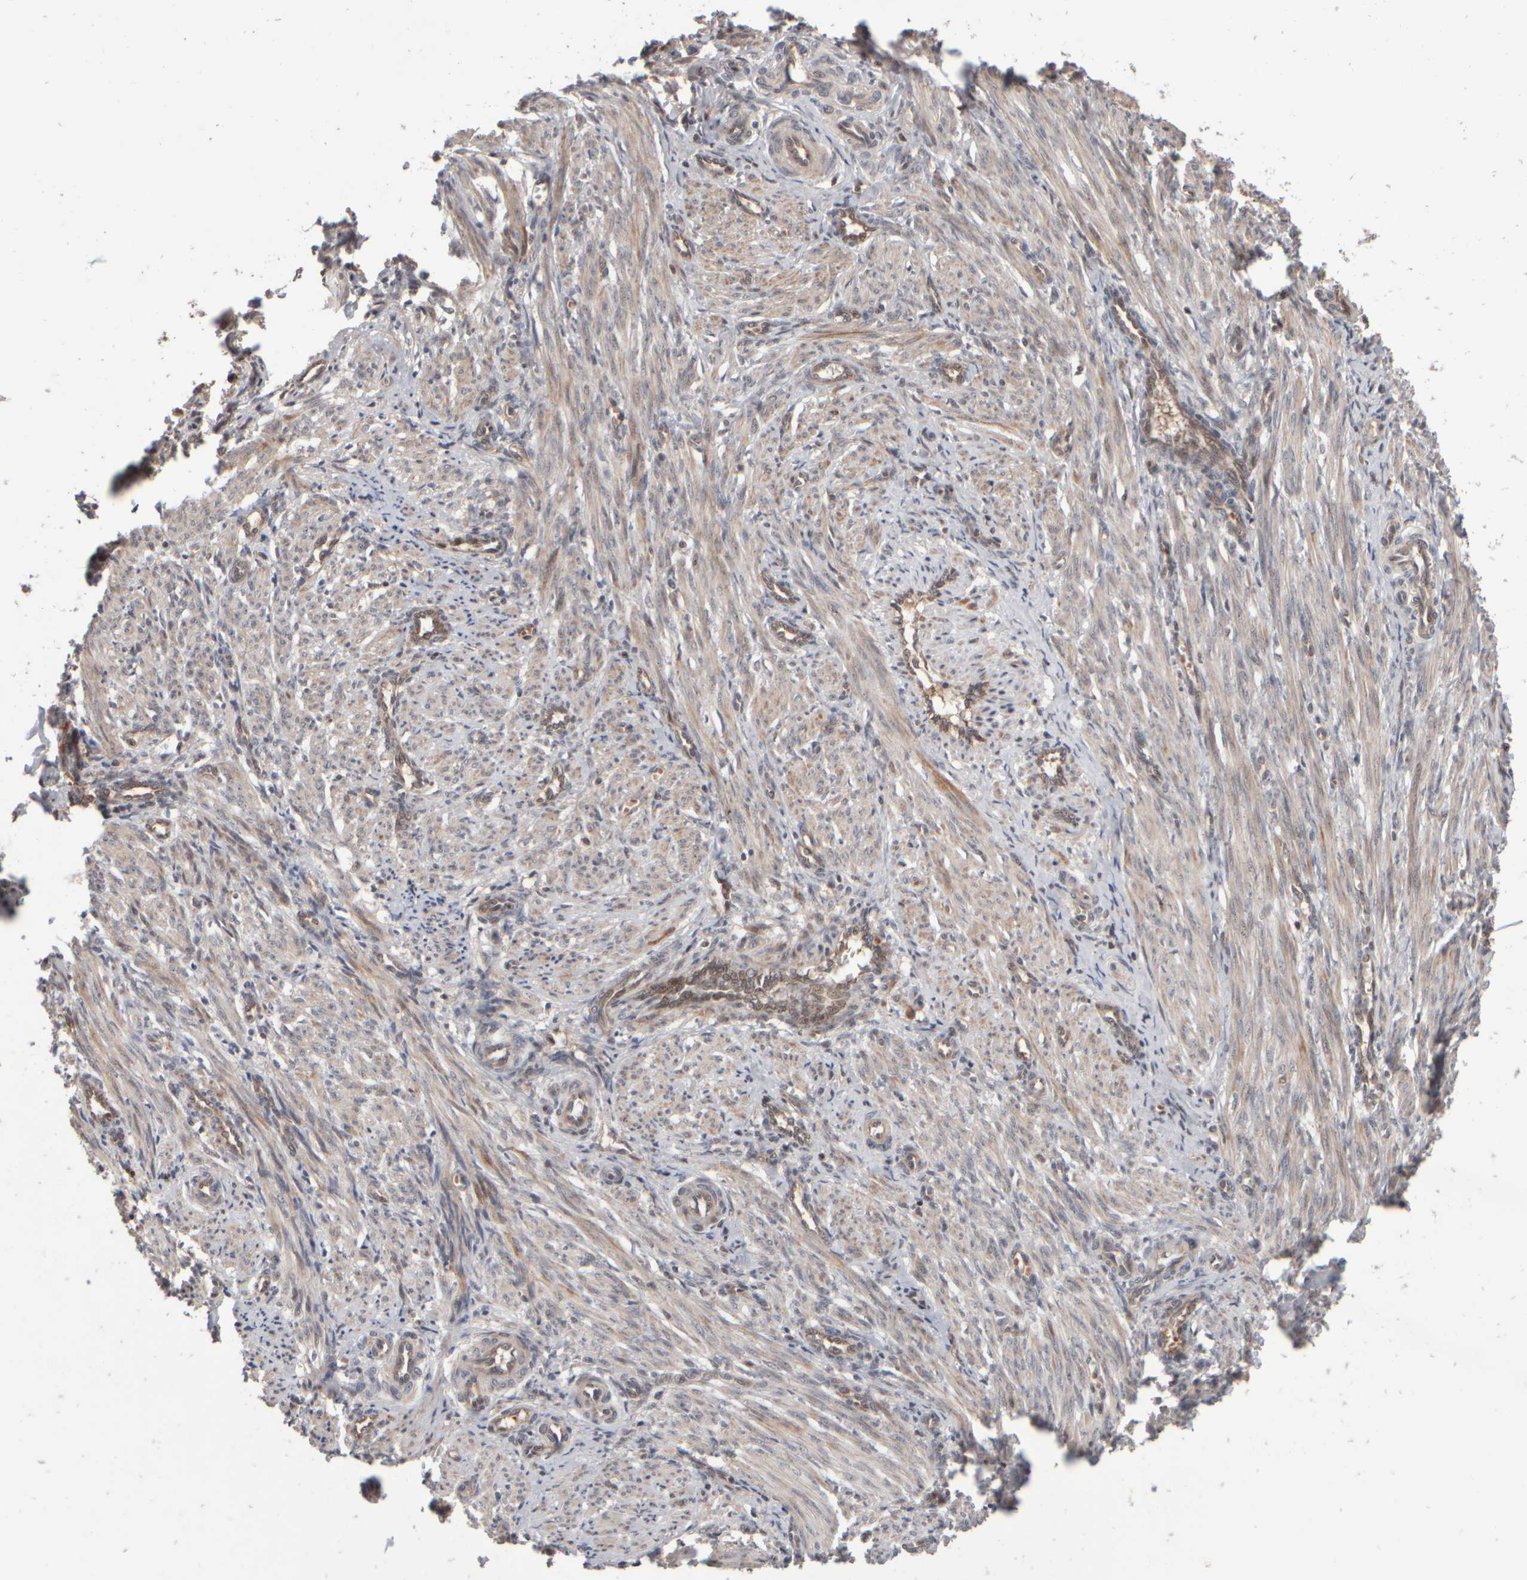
{"staining": {"intensity": "moderate", "quantity": ">75%", "location": "cytoplasmic/membranous"}, "tissue": "smooth muscle", "cell_type": "Smooth muscle cells", "image_type": "normal", "snomed": [{"axis": "morphology", "description": "Normal tissue, NOS"}, {"axis": "topography", "description": "Endometrium"}], "caption": "Protein staining of unremarkable smooth muscle demonstrates moderate cytoplasmic/membranous positivity in approximately >75% of smooth muscle cells. (brown staining indicates protein expression, while blue staining denotes nuclei).", "gene": "ABHD11", "patient": {"sex": "female", "age": 33}}